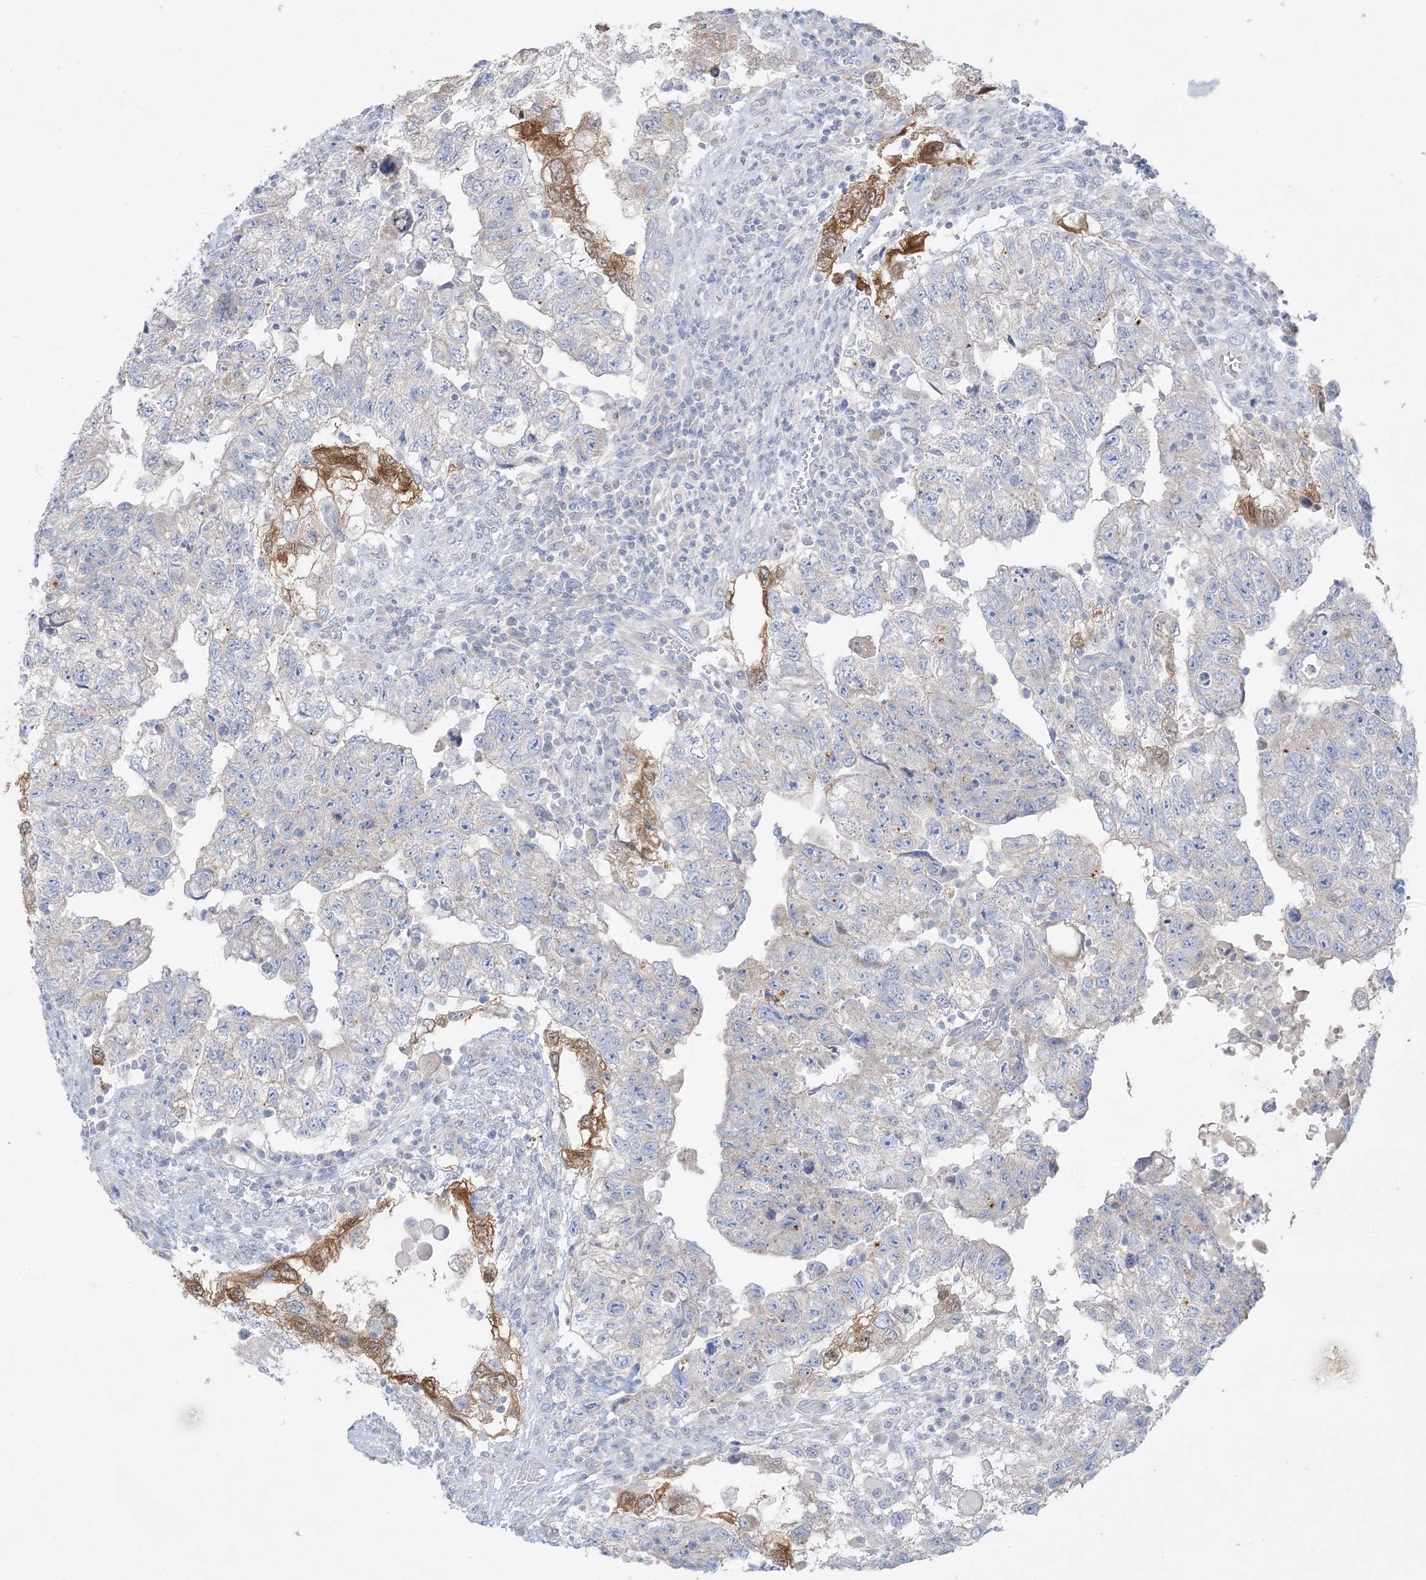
{"staining": {"intensity": "negative", "quantity": "none", "location": "none"}, "tissue": "testis cancer", "cell_type": "Tumor cells", "image_type": "cancer", "snomed": [{"axis": "morphology", "description": "Carcinoma, Embryonal, NOS"}, {"axis": "topography", "description": "Testis"}], "caption": "An immunohistochemistry photomicrograph of testis embryonal carcinoma is shown. There is no staining in tumor cells of testis embryonal carcinoma. Nuclei are stained in blue.", "gene": "FAM184A", "patient": {"sex": "male", "age": 36}}